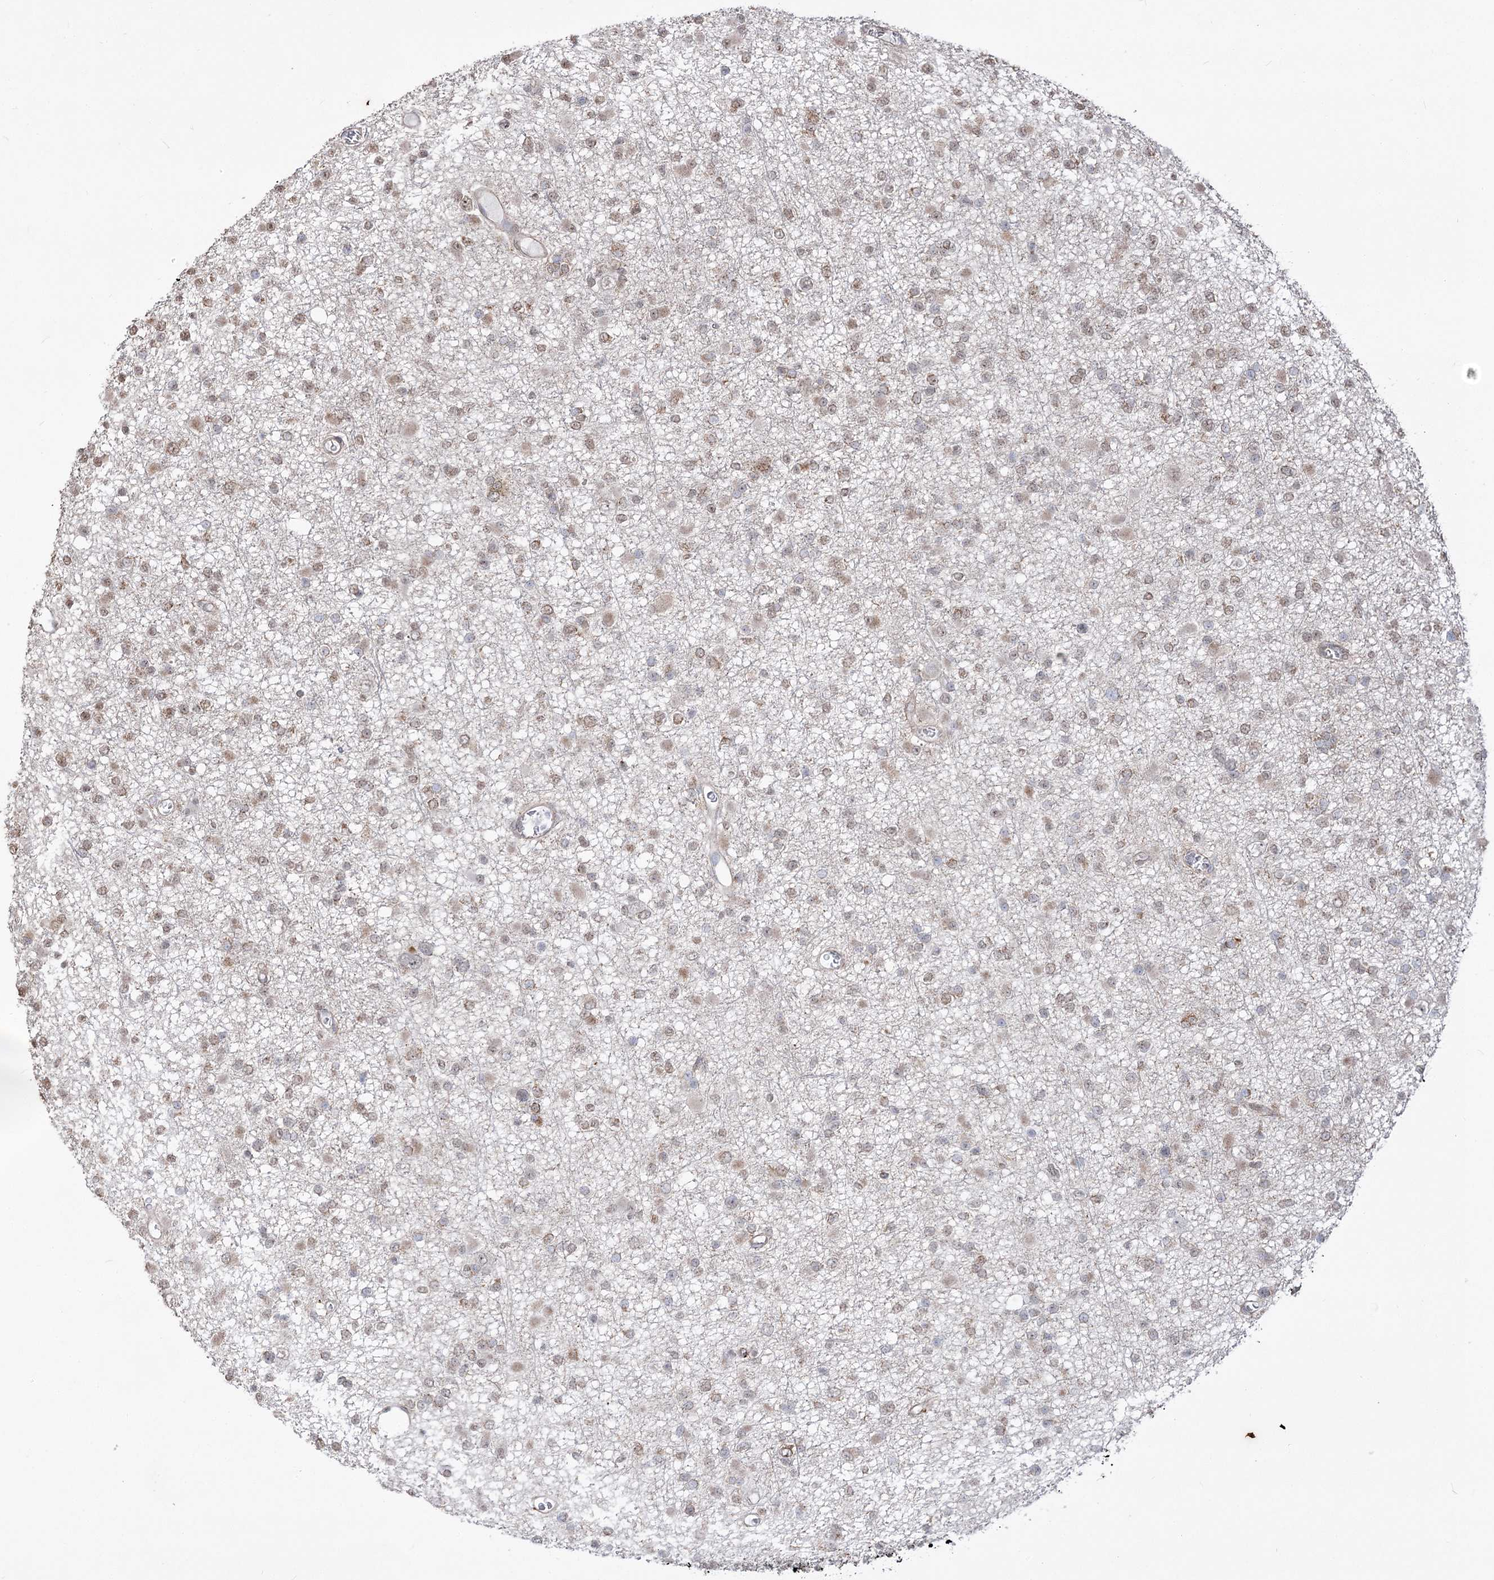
{"staining": {"intensity": "weak", "quantity": ">75%", "location": "cytoplasmic/membranous,nuclear"}, "tissue": "glioma", "cell_type": "Tumor cells", "image_type": "cancer", "snomed": [{"axis": "morphology", "description": "Glioma, malignant, Low grade"}, {"axis": "topography", "description": "Brain"}], "caption": "Malignant glioma (low-grade) was stained to show a protein in brown. There is low levels of weak cytoplasmic/membranous and nuclear expression in approximately >75% of tumor cells. Using DAB (brown) and hematoxylin (blue) stains, captured at high magnification using brightfield microscopy.", "gene": "ZSCAN23", "patient": {"sex": "female", "age": 22}}